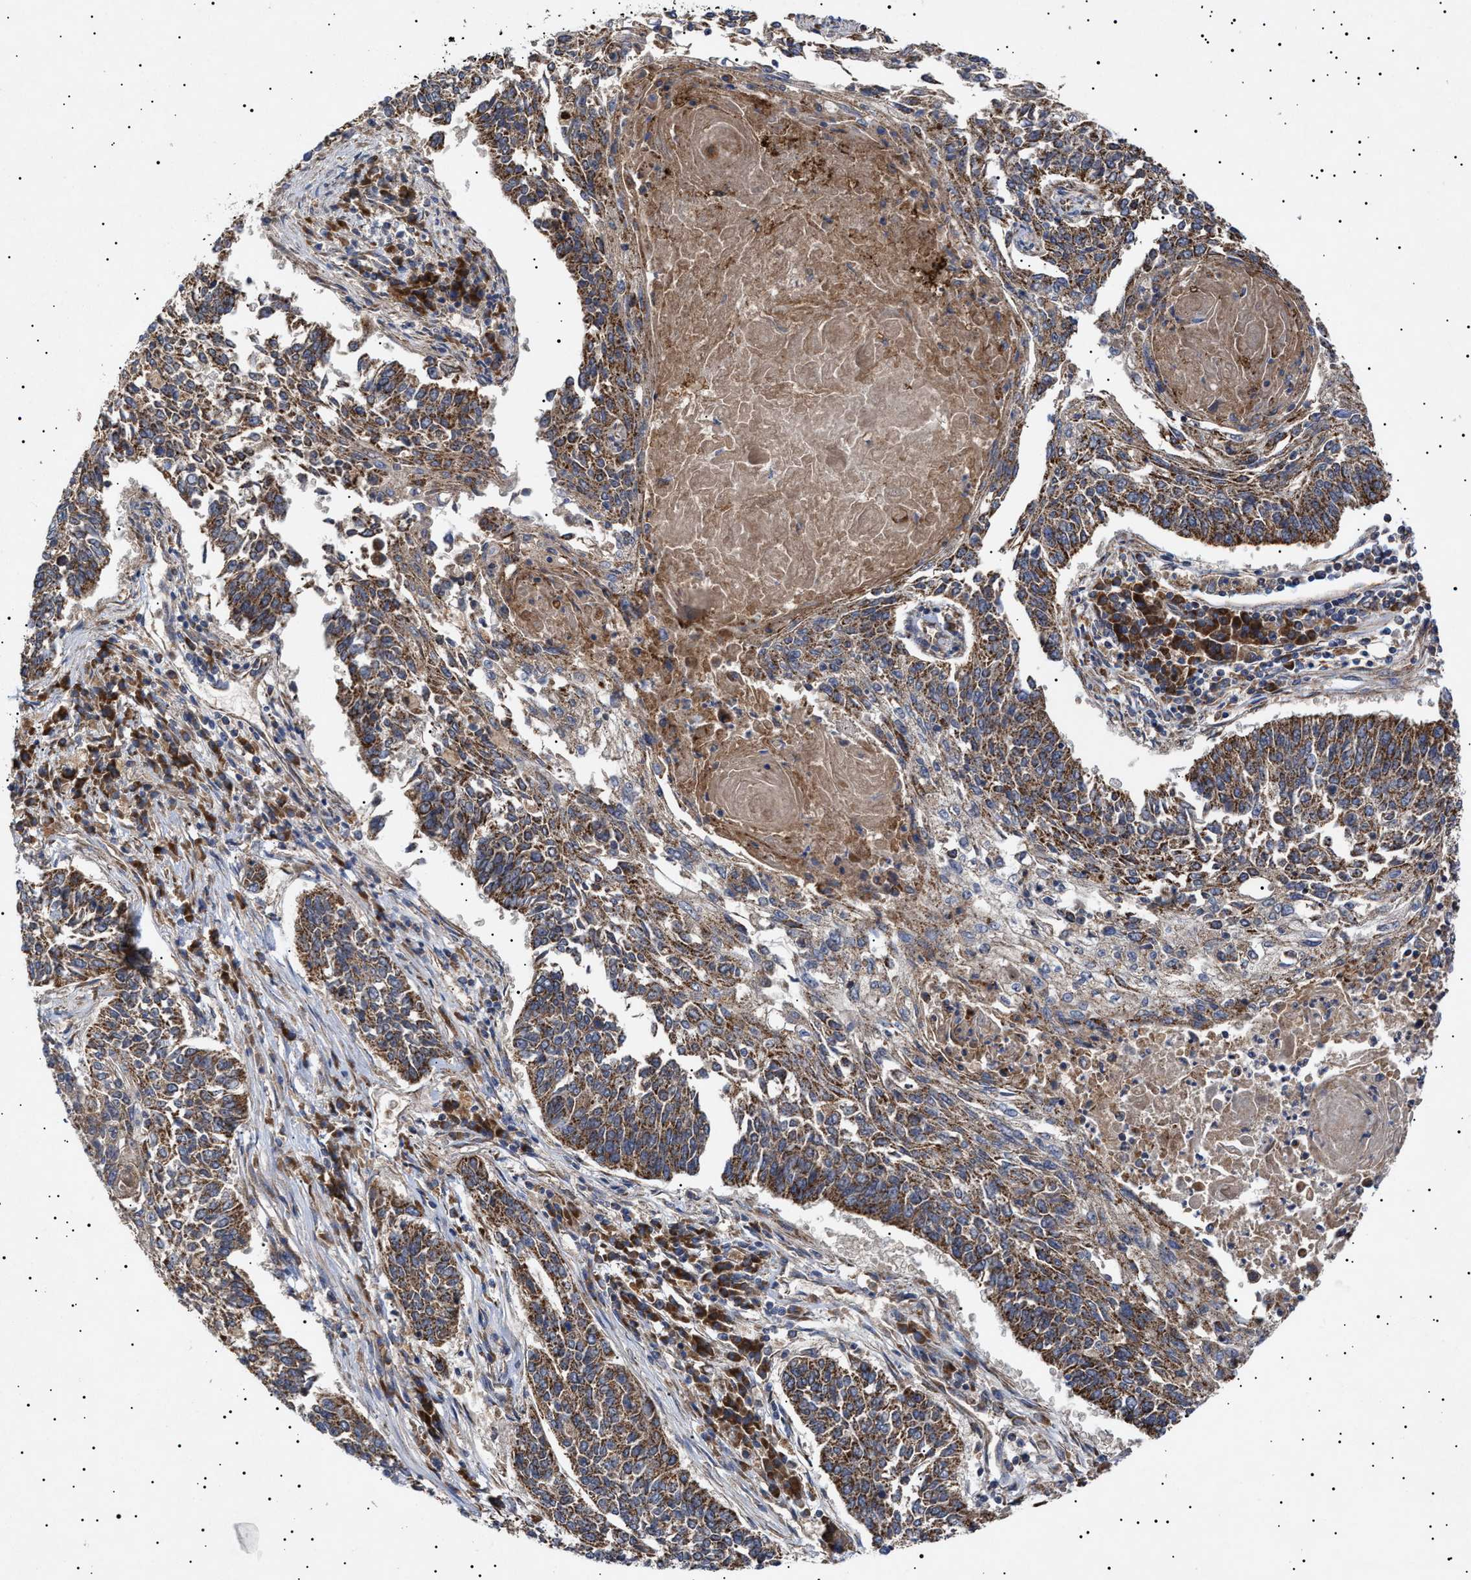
{"staining": {"intensity": "strong", "quantity": ">75%", "location": "cytoplasmic/membranous"}, "tissue": "lung cancer", "cell_type": "Tumor cells", "image_type": "cancer", "snomed": [{"axis": "morphology", "description": "Normal tissue, NOS"}, {"axis": "morphology", "description": "Squamous cell carcinoma, NOS"}, {"axis": "topography", "description": "Cartilage tissue"}, {"axis": "topography", "description": "Bronchus"}, {"axis": "topography", "description": "Lung"}], "caption": "Immunohistochemical staining of squamous cell carcinoma (lung) exhibits strong cytoplasmic/membranous protein staining in approximately >75% of tumor cells. (IHC, brightfield microscopy, high magnification).", "gene": "MRPL10", "patient": {"sex": "female", "age": 49}}